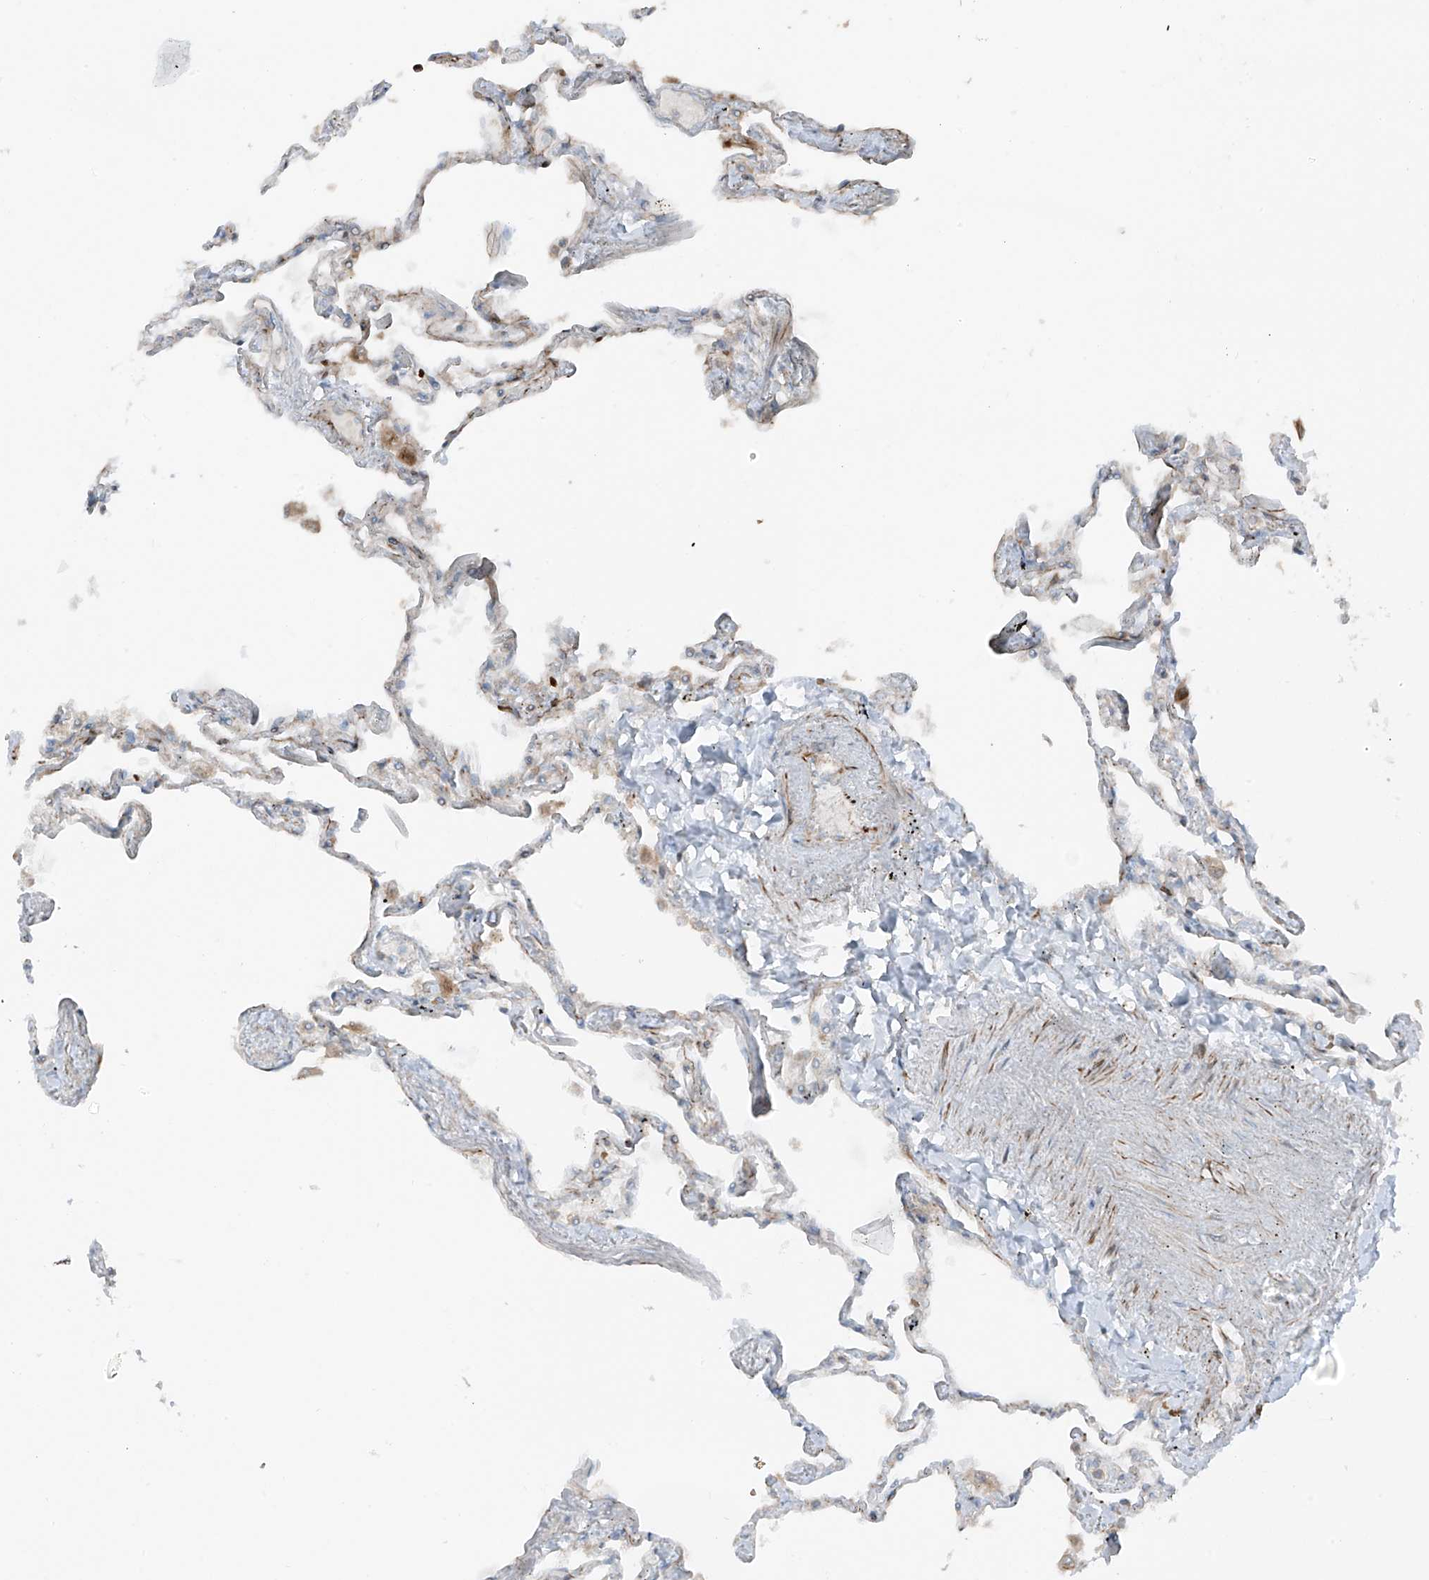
{"staining": {"intensity": "weak", "quantity": "<25%", "location": "cytoplasmic/membranous"}, "tissue": "lung", "cell_type": "Alveolar cells", "image_type": "normal", "snomed": [{"axis": "morphology", "description": "Normal tissue, NOS"}, {"axis": "topography", "description": "Lung"}], "caption": "Lung stained for a protein using immunohistochemistry (IHC) displays no staining alveolar cells.", "gene": "ERLEC1", "patient": {"sex": "female", "age": 67}}